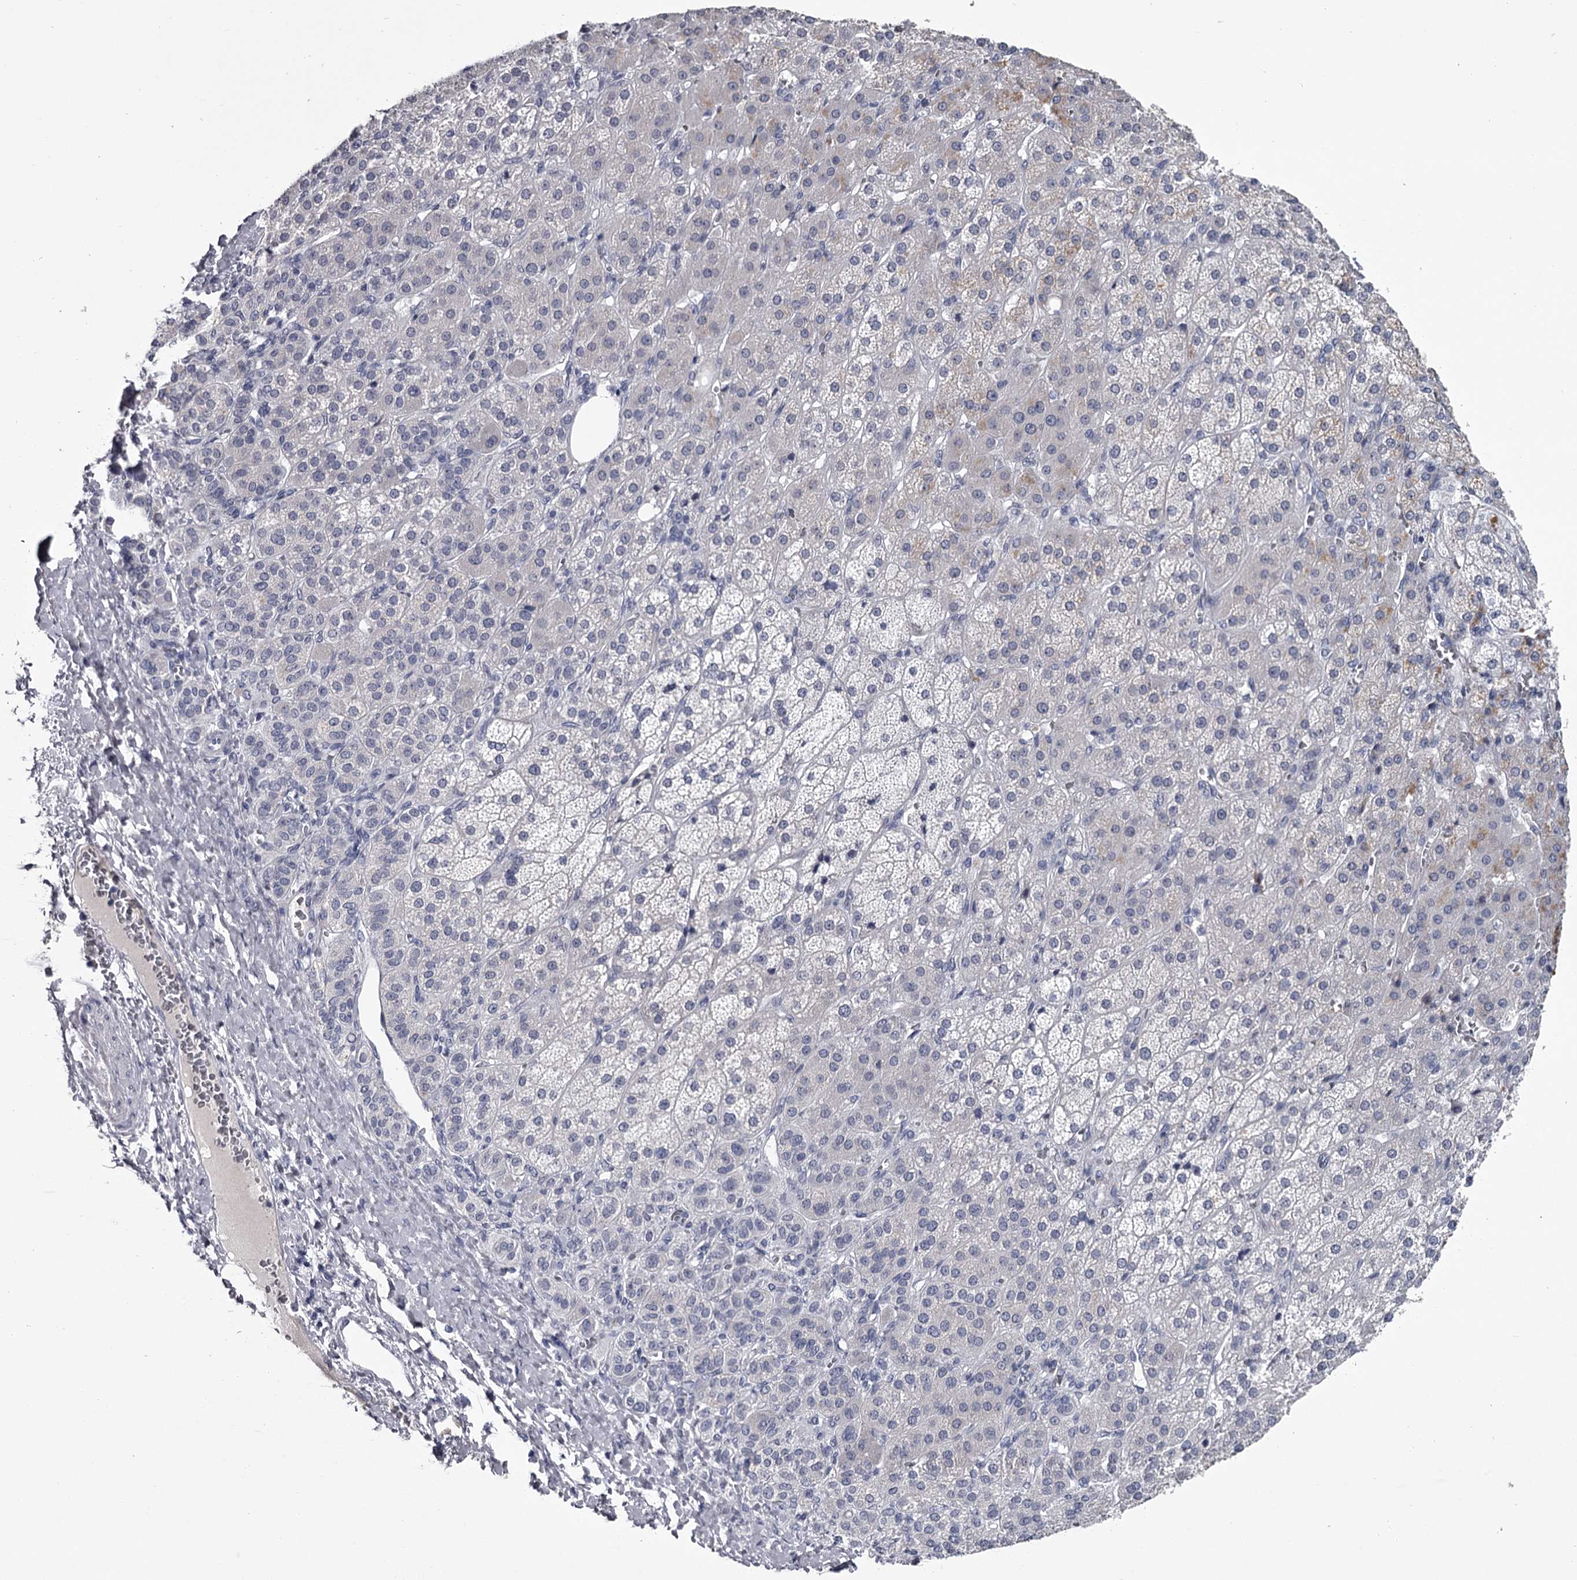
{"staining": {"intensity": "negative", "quantity": "none", "location": "none"}, "tissue": "adrenal gland", "cell_type": "Glandular cells", "image_type": "normal", "snomed": [{"axis": "morphology", "description": "Normal tissue, NOS"}, {"axis": "topography", "description": "Adrenal gland"}], "caption": "Normal adrenal gland was stained to show a protein in brown. There is no significant expression in glandular cells.", "gene": "DAO", "patient": {"sex": "female", "age": 57}}